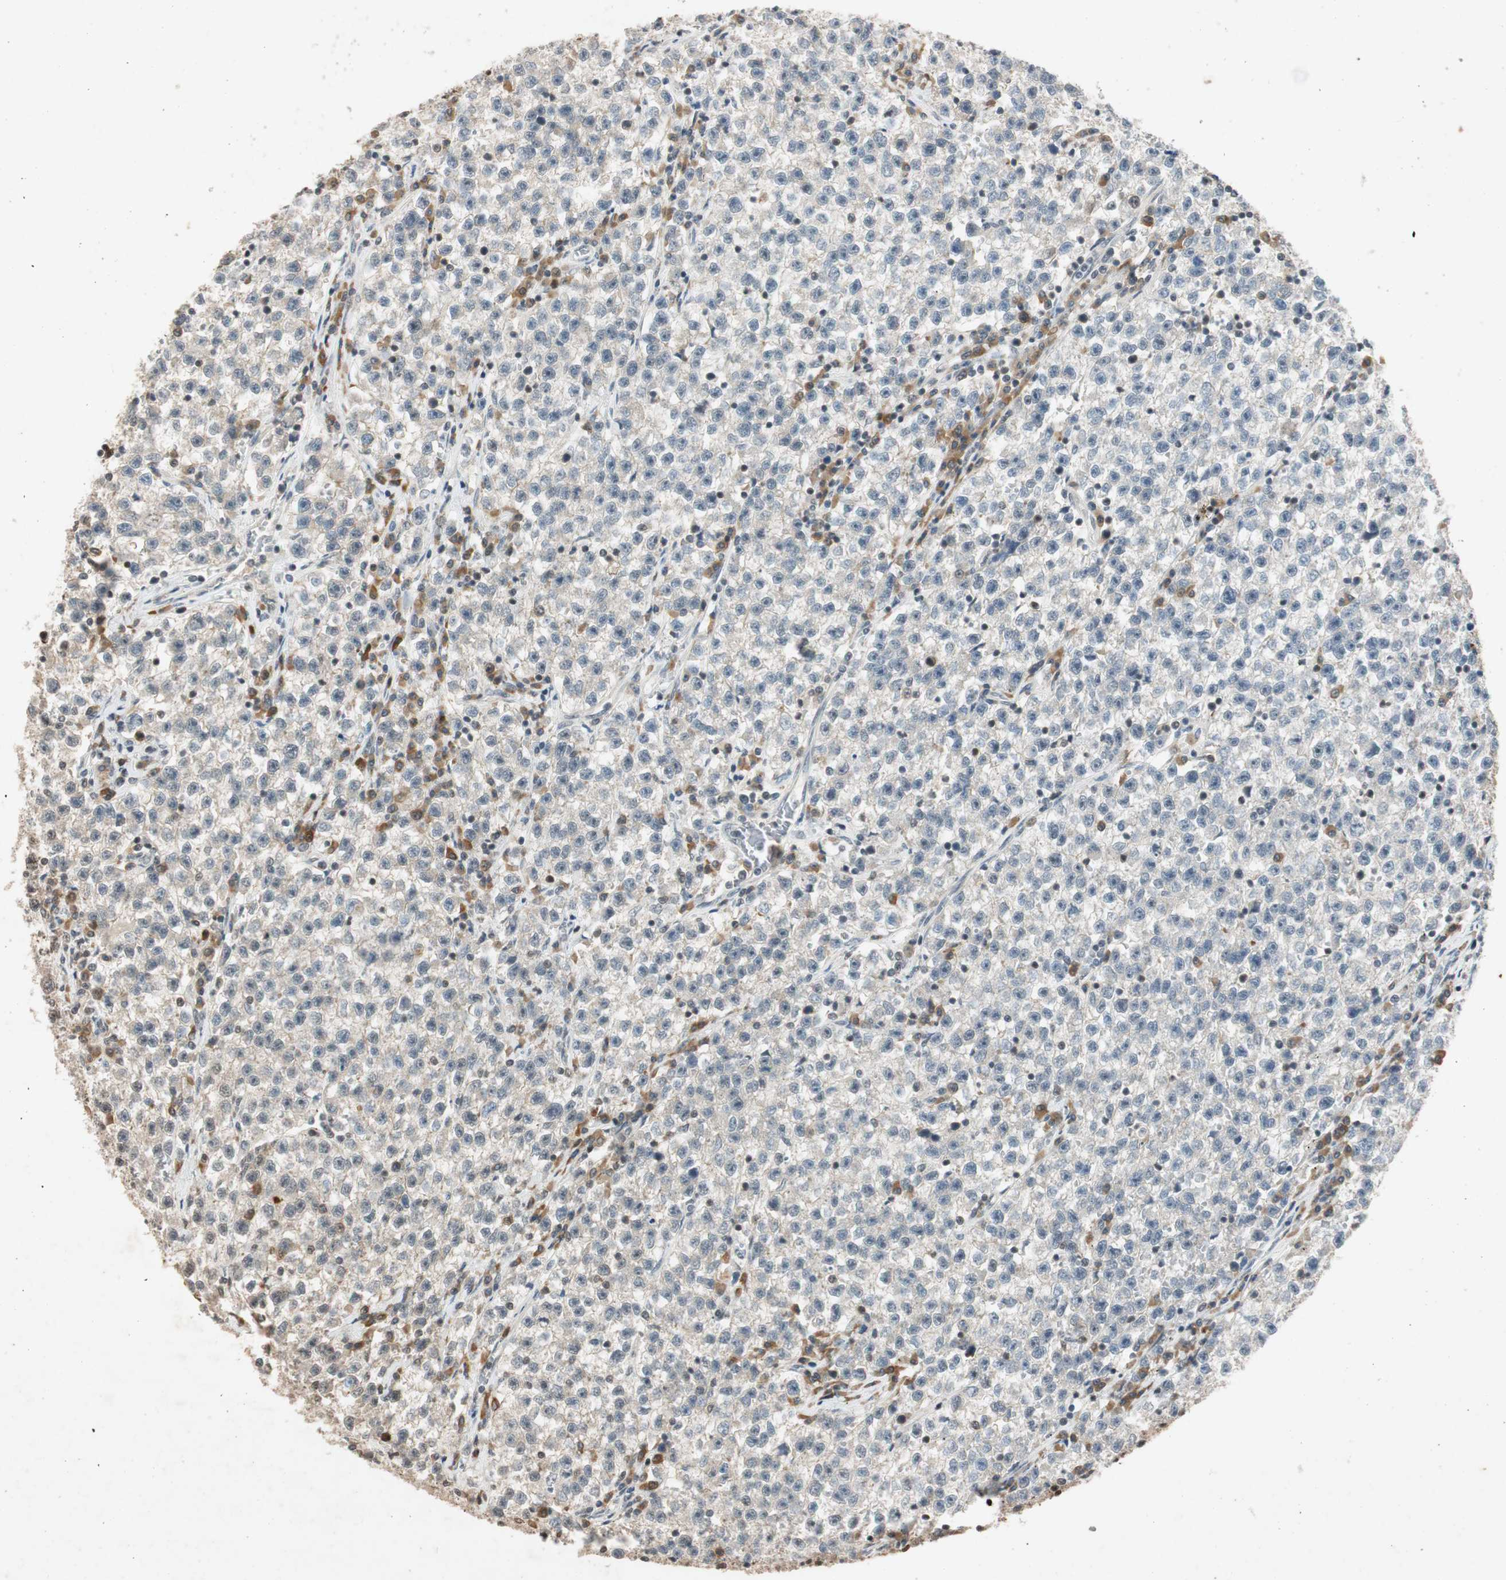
{"staining": {"intensity": "negative", "quantity": "none", "location": "none"}, "tissue": "testis cancer", "cell_type": "Tumor cells", "image_type": "cancer", "snomed": [{"axis": "morphology", "description": "Seminoma, NOS"}, {"axis": "topography", "description": "Testis"}], "caption": "Tumor cells are negative for brown protein staining in testis cancer (seminoma).", "gene": "NCBP3", "patient": {"sex": "male", "age": 22}}